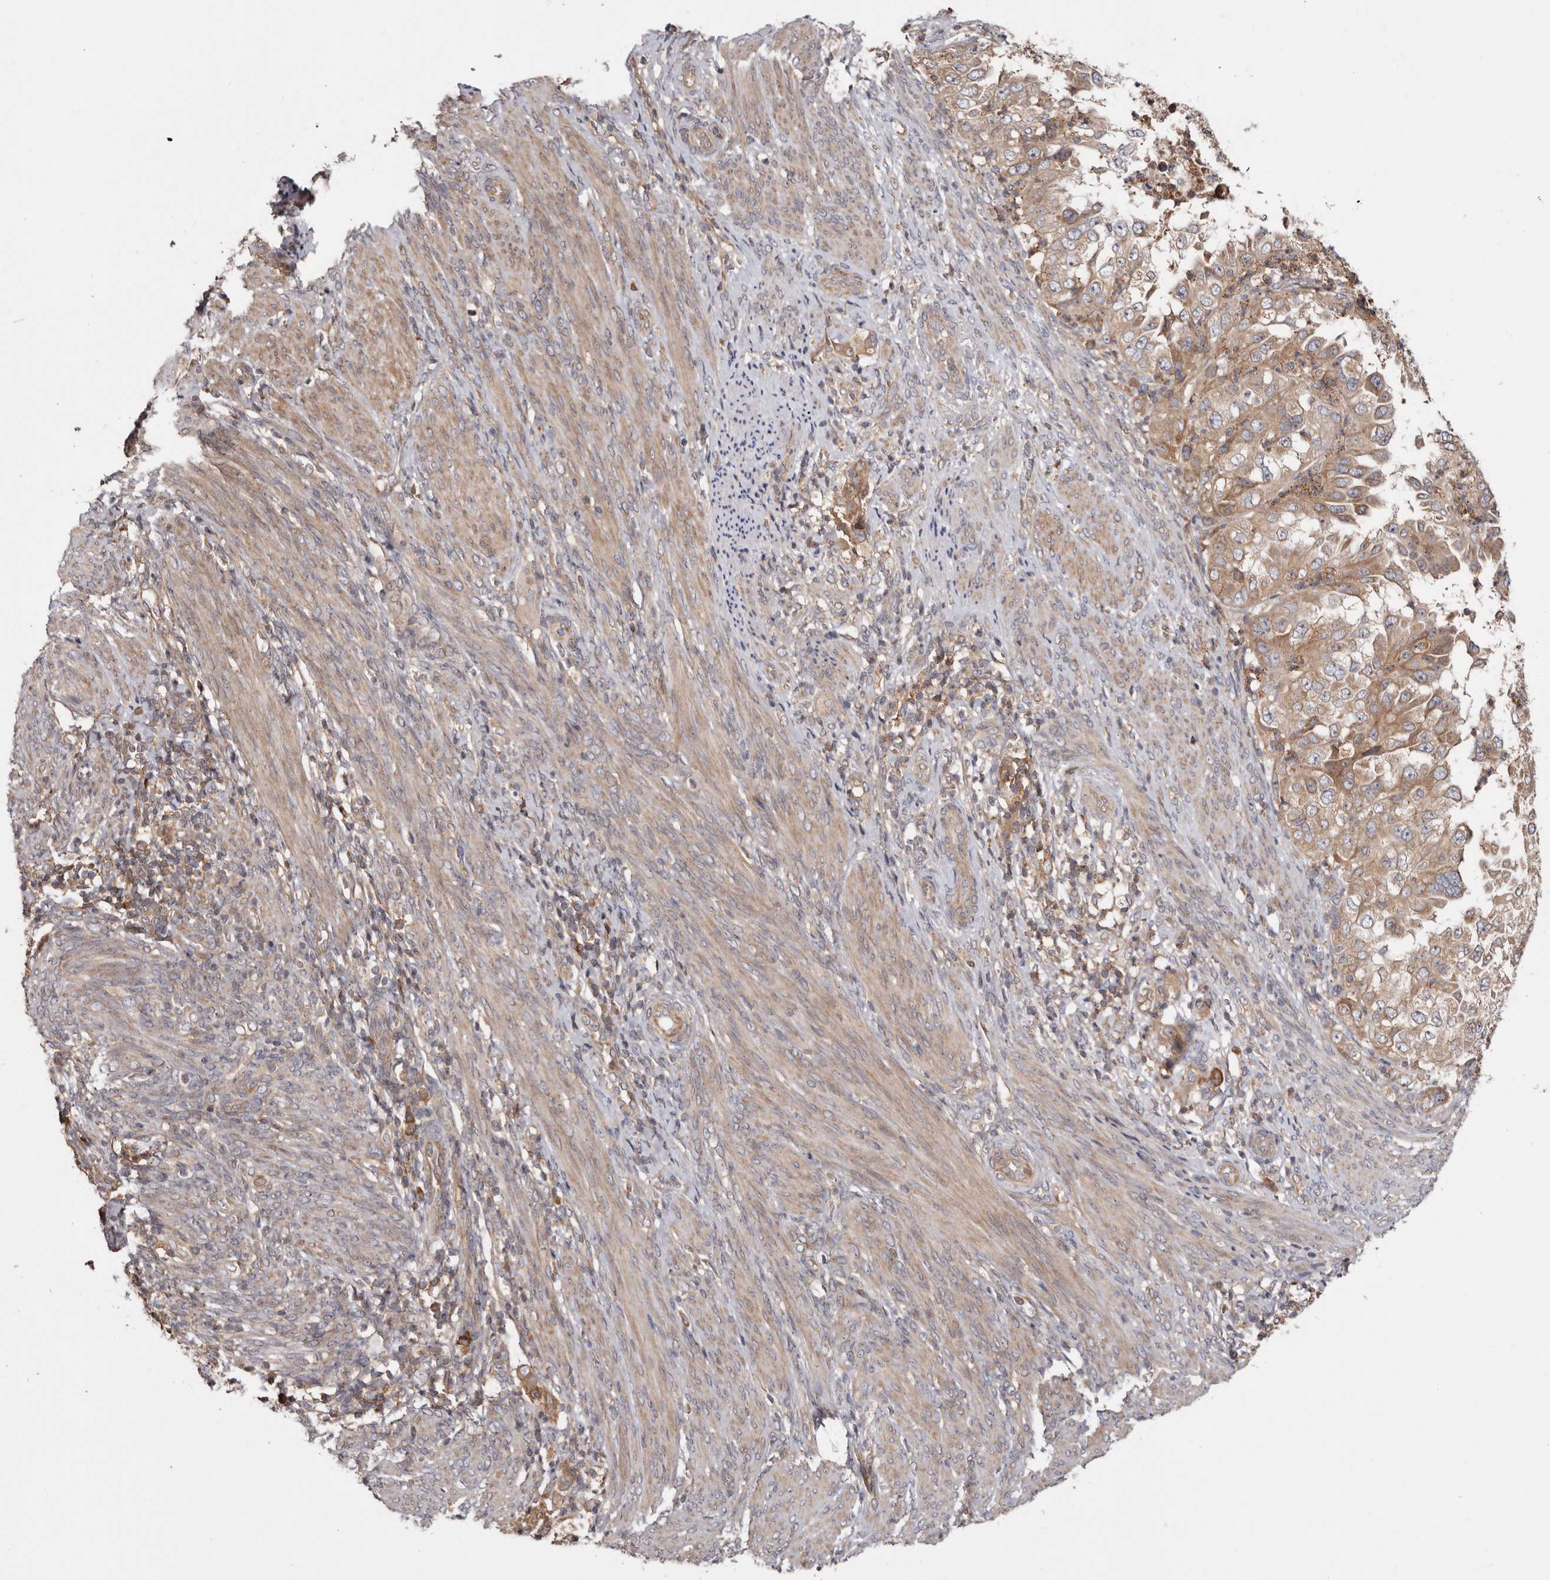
{"staining": {"intensity": "moderate", "quantity": ">75%", "location": "cytoplasmic/membranous"}, "tissue": "endometrial cancer", "cell_type": "Tumor cells", "image_type": "cancer", "snomed": [{"axis": "morphology", "description": "Adenocarcinoma, NOS"}, {"axis": "topography", "description": "Endometrium"}], "caption": "Human endometrial cancer stained for a protein (brown) demonstrates moderate cytoplasmic/membranous positive expression in about >75% of tumor cells.", "gene": "TMUB1", "patient": {"sex": "female", "age": 85}}